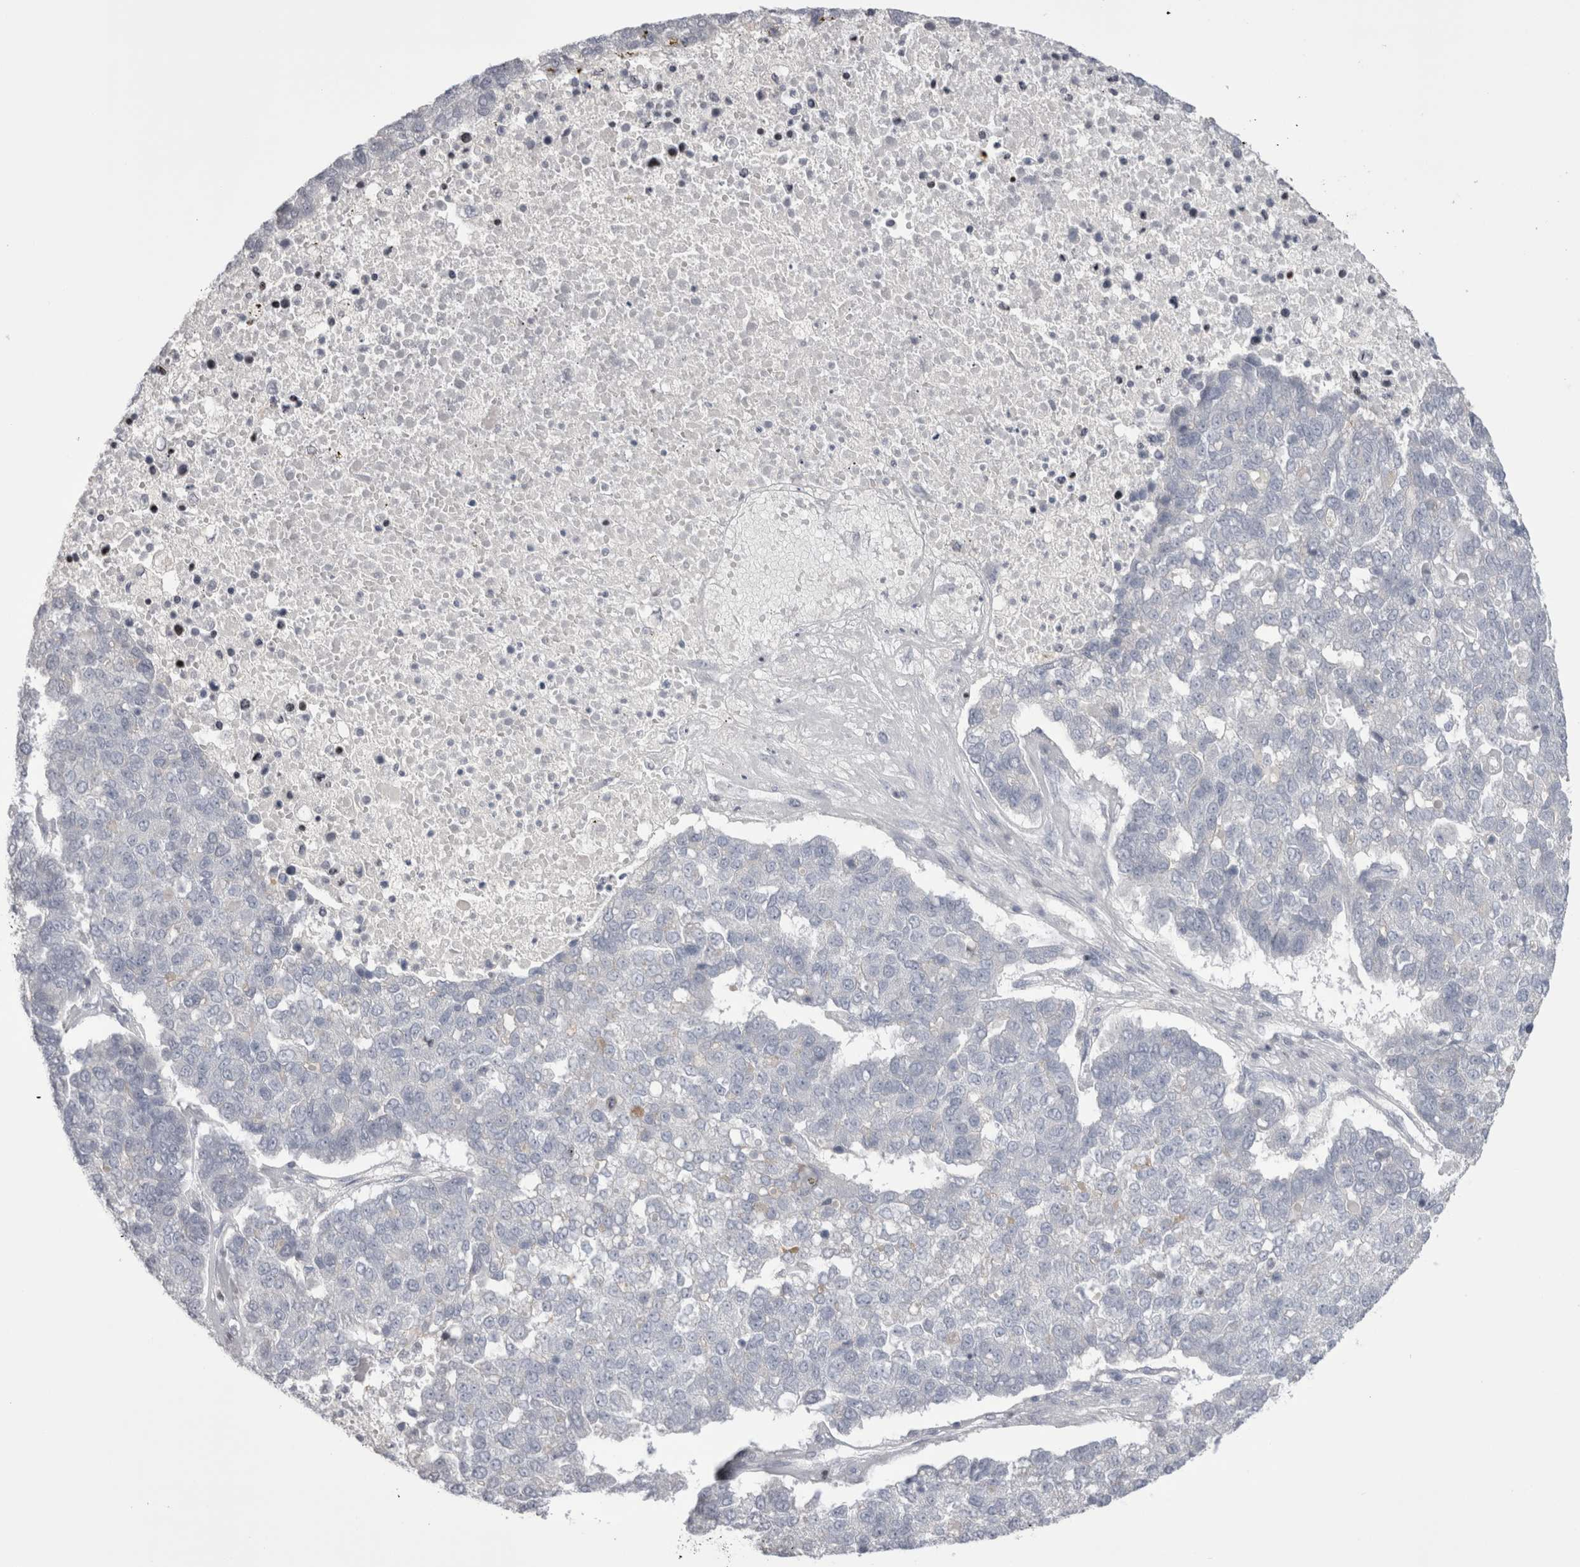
{"staining": {"intensity": "negative", "quantity": "none", "location": "none"}, "tissue": "pancreatic cancer", "cell_type": "Tumor cells", "image_type": "cancer", "snomed": [{"axis": "morphology", "description": "Adenocarcinoma, NOS"}, {"axis": "topography", "description": "Pancreas"}], "caption": "This is a photomicrograph of immunohistochemistry (IHC) staining of adenocarcinoma (pancreatic), which shows no positivity in tumor cells.", "gene": "FNDC8", "patient": {"sex": "female", "age": 61}}